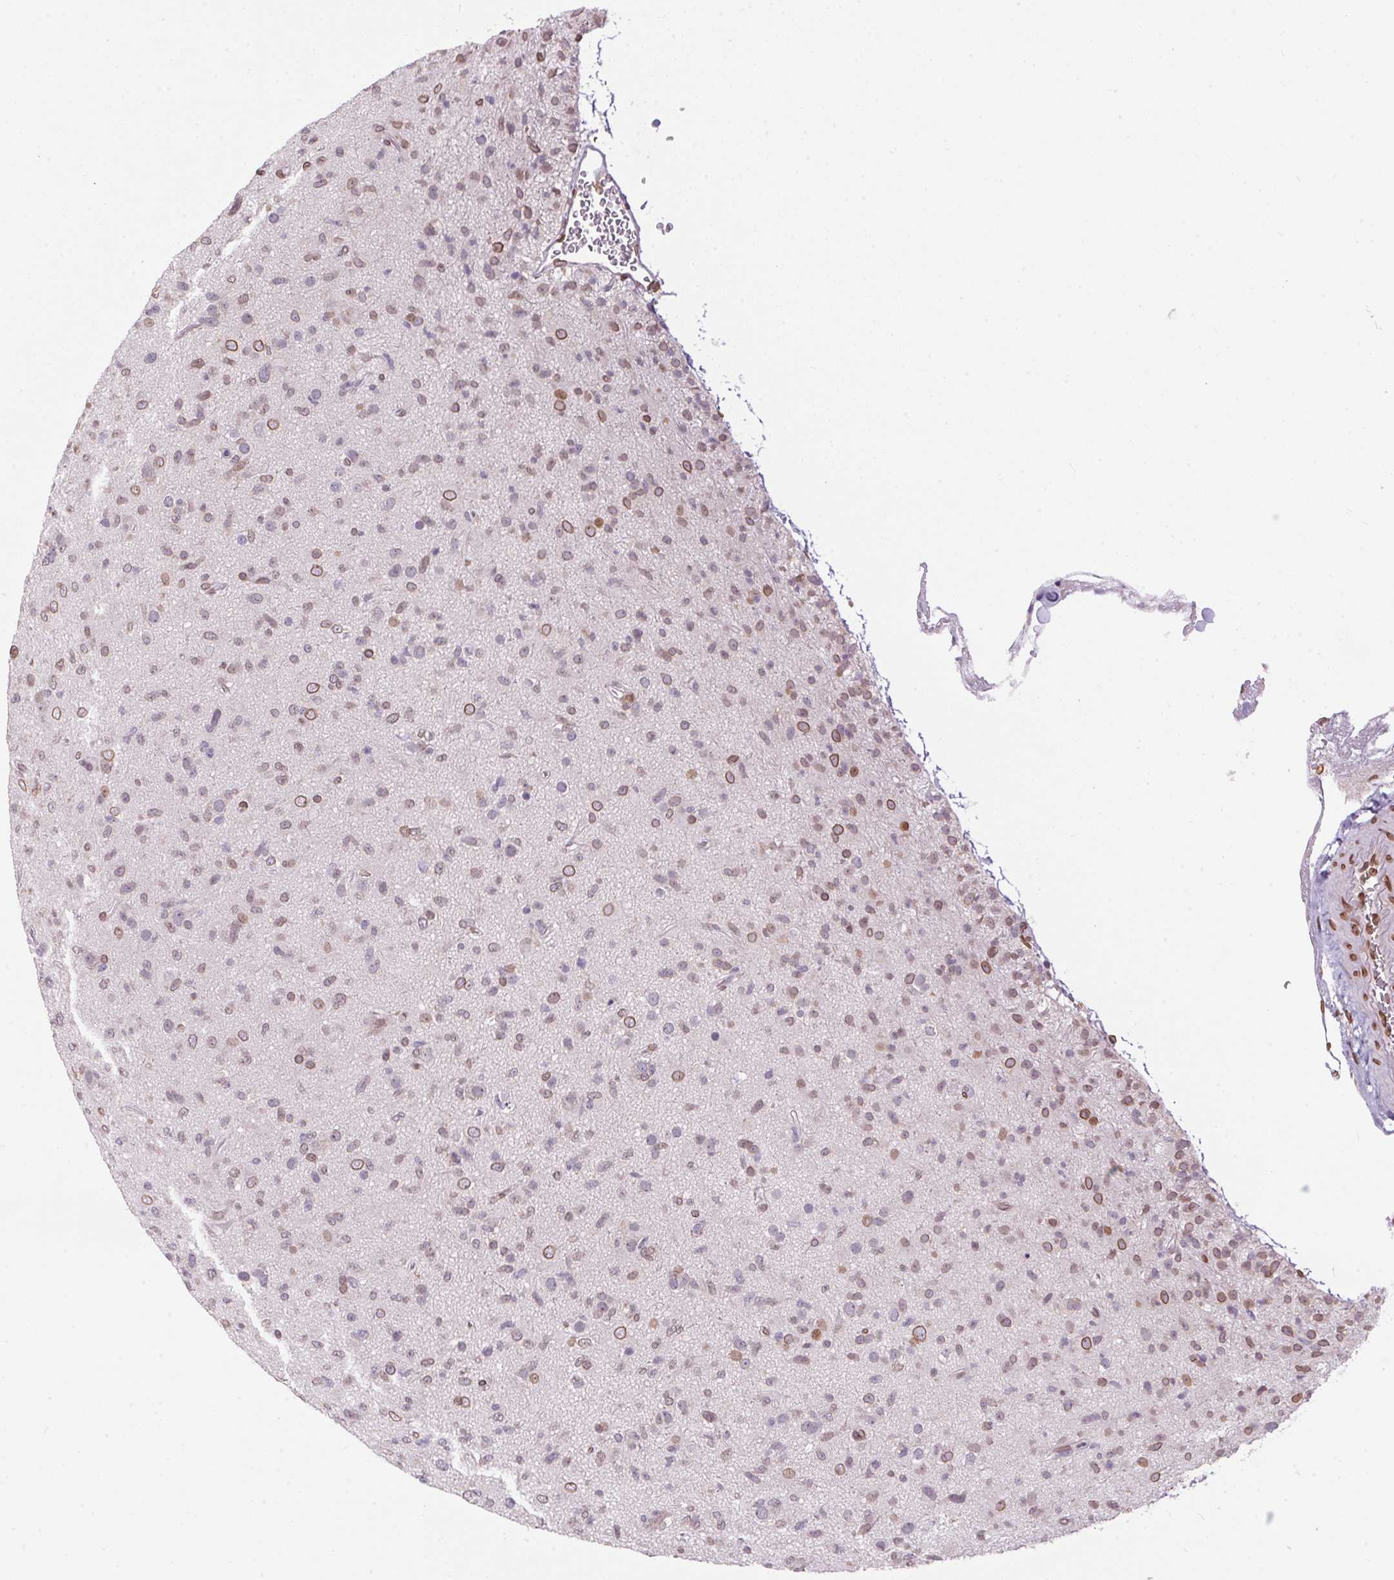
{"staining": {"intensity": "weak", "quantity": "25%-75%", "location": "cytoplasmic/membranous,nuclear"}, "tissue": "glioma", "cell_type": "Tumor cells", "image_type": "cancer", "snomed": [{"axis": "morphology", "description": "Glioma, malignant, Low grade"}, {"axis": "topography", "description": "Brain"}], "caption": "Weak cytoplasmic/membranous and nuclear protein positivity is appreciated in about 25%-75% of tumor cells in malignant glioma (low-grade).", "gene": "TMEM175", "patient": {"sex": "male", "age": 65}}